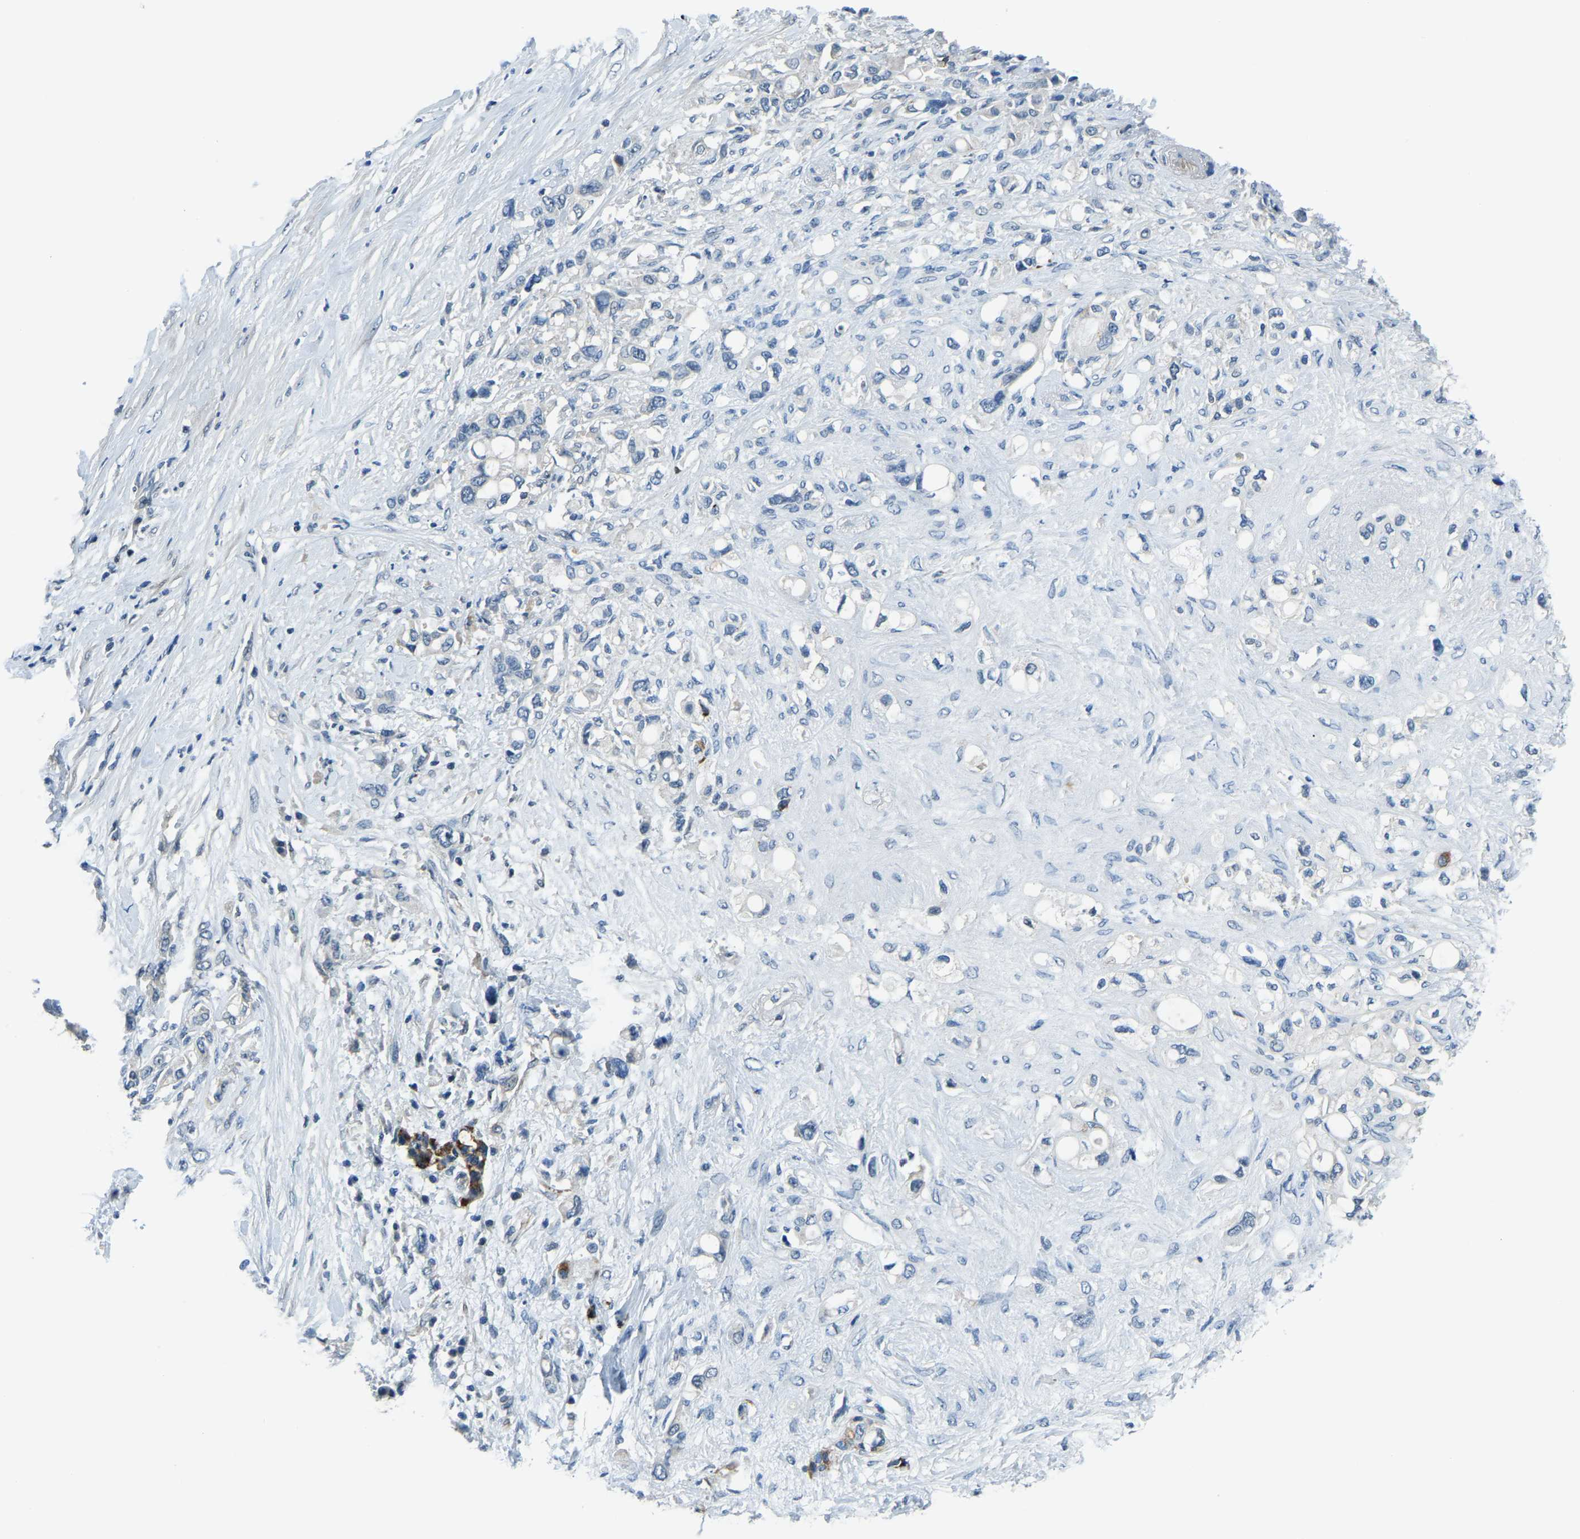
{"staining": {"intensity": "negative", "quantity": "none", "location": "none"}, "tissue": "pancreatic cancer", "cell_type": "Tumor cells", "image_type": "cancer", "snomed": [{"axis": "morphology", "description": "Adenocarcinoma, NOS"}, {"axis": "topography", "description": "Pancreas"}], "caption": "DAB immunohistochemical staining of adenocarcinoma (pancreatic) exhibits no significant staining in tumor cells. The staining was performed using DAB to visualize the protein expression in brown, while the nuclei were stained in blue with hematoxylin (Magnification: 20x).", "gene": "RRP1", "patient": {"sex": "female", "age": 56}}